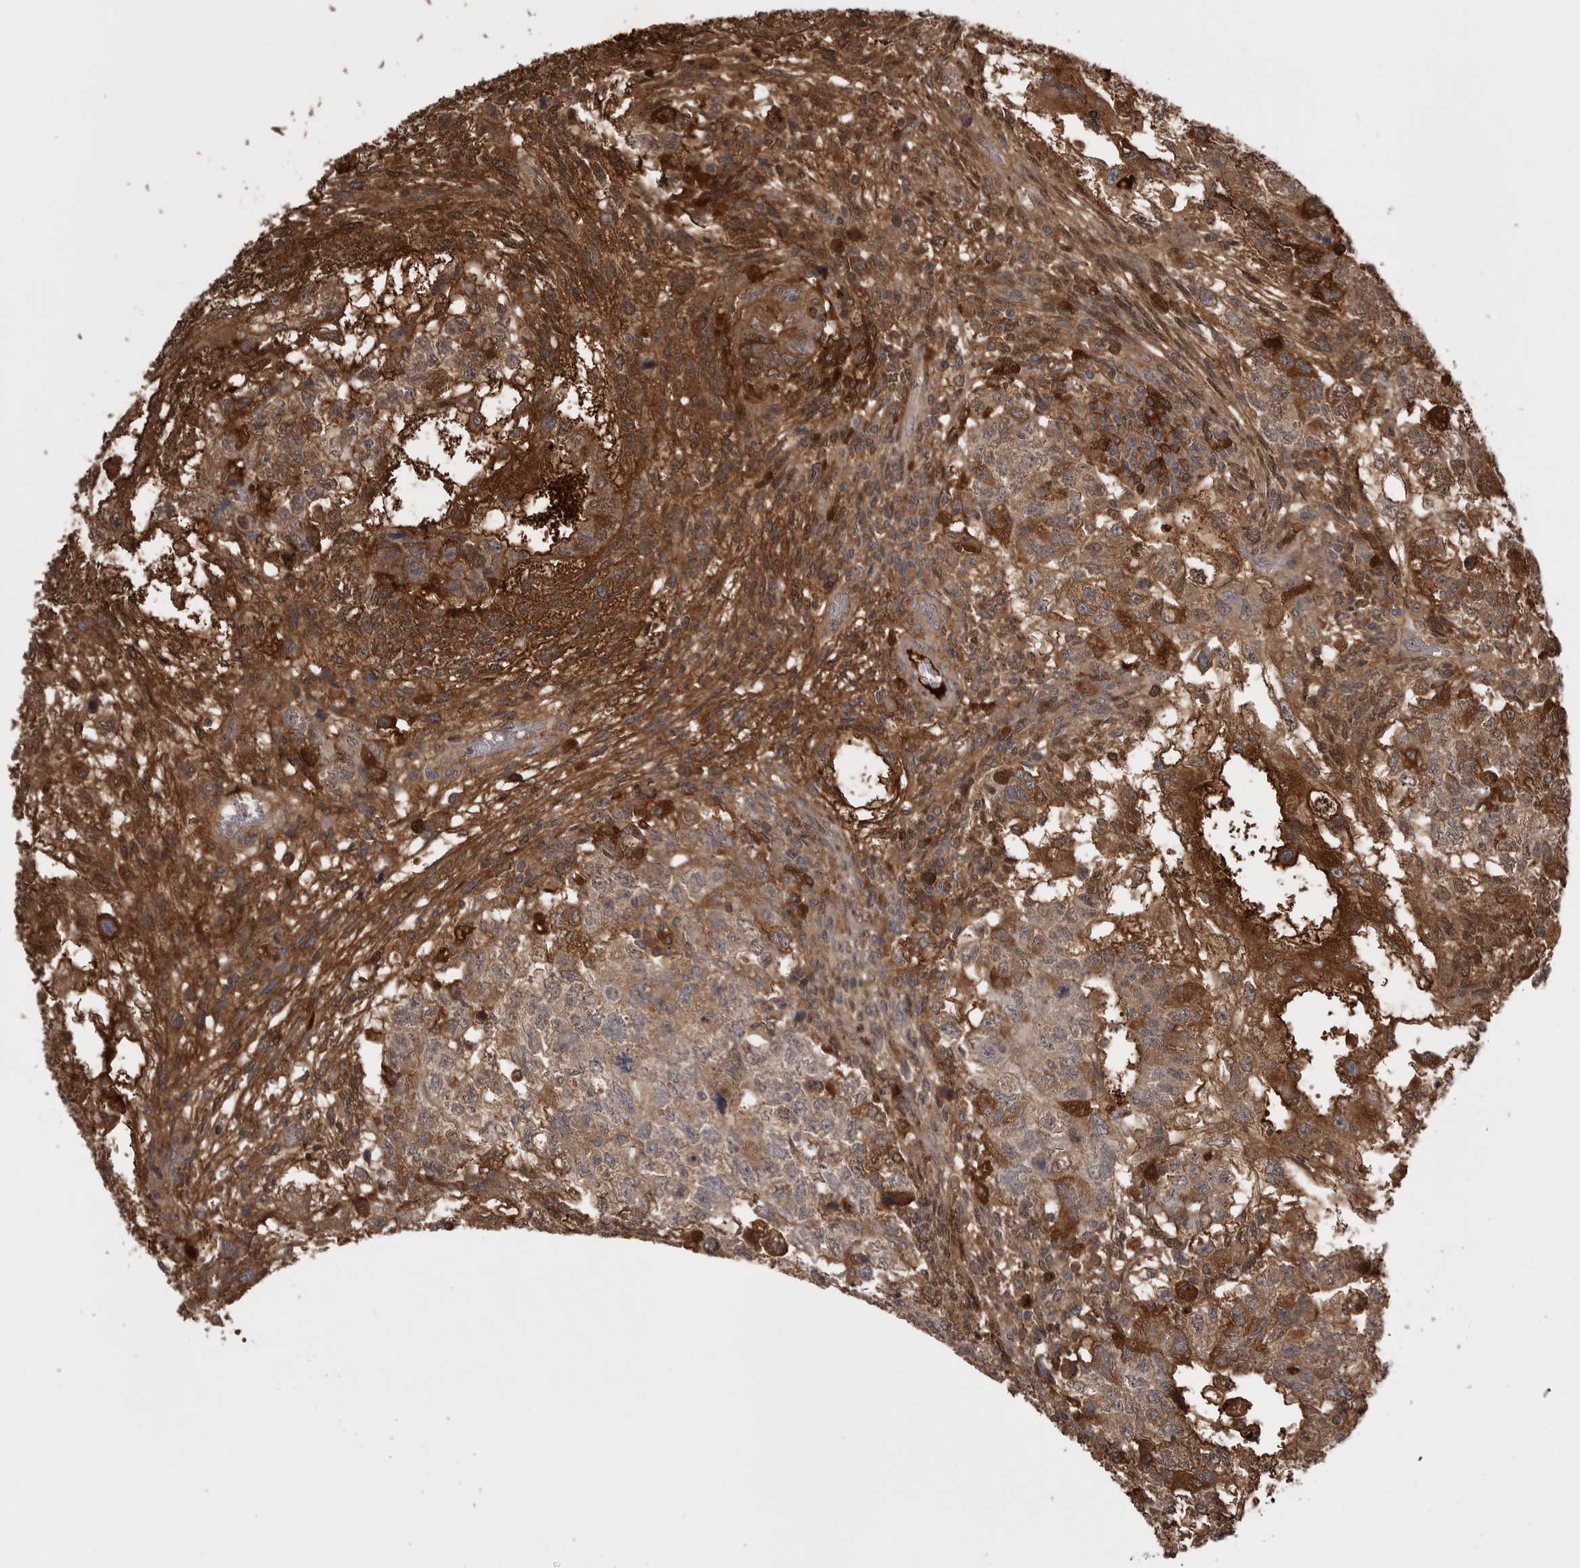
{"staining": {"intensity": "weak", "quantity": ">75%", "location": "cytoplasmic/membranous"}, "tissue": "testis cancer", "cell_type": "Tumor cells", "image_type": "cancer", "snomed": [{"axis": "morphology", "description": "Normal tissue, NOS"}, {"axis": "morphology", "description": "Carcinoma, Embryonal, NOS"}, {"axis": "topography", "description": "Testis"}], "caption": "This histopathology image reveals embryonal carcinoma (testis) stained with immunohistochemistry to label a protein in brown. The cytoplasmic/membranous of tumor cells show weak positivity for the protein. Nuclei are counter-stained blue.", "gene": "AHSG", "patient": {"sex": "male", "age": 36}}